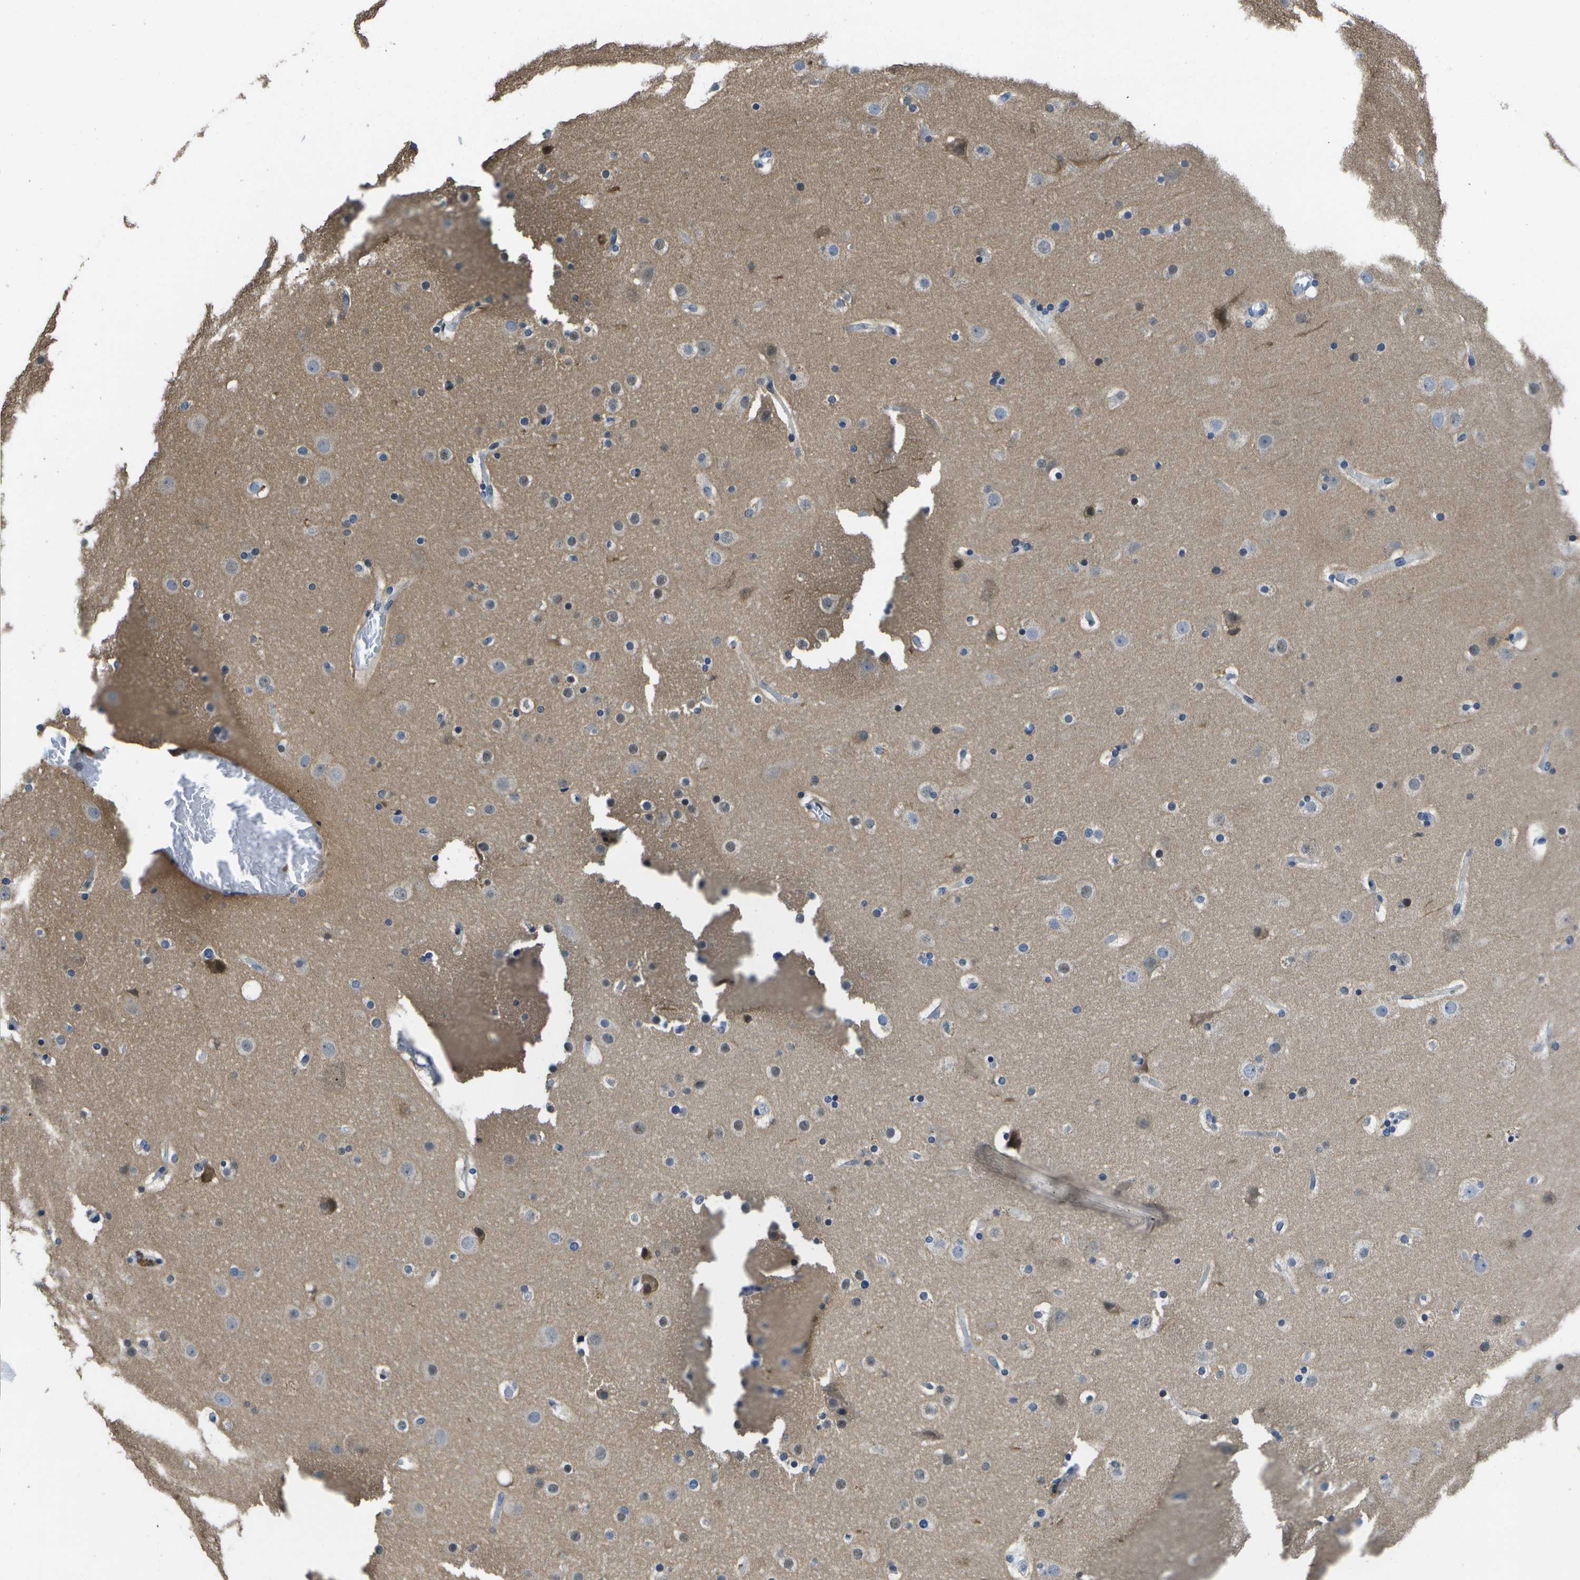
{"staining": {"intensity": "negative", "quantity": "none", "location": "none"}, "tissue": "cerebral cortex", "cell_type": "Endothelial cells", "image_type": "normal", "snomed": [{"axis": "morphology", "description": "Normal tissue, NOS"}, {"axis": "topography", "description": "Cerebral cortex"}], "caption": "Cerebral cortex stained for a protein using immunohistochemistry reveals no staining endothelial cells.", "gene": "DSE", "patient": {"sex": "male", "age": 57}}